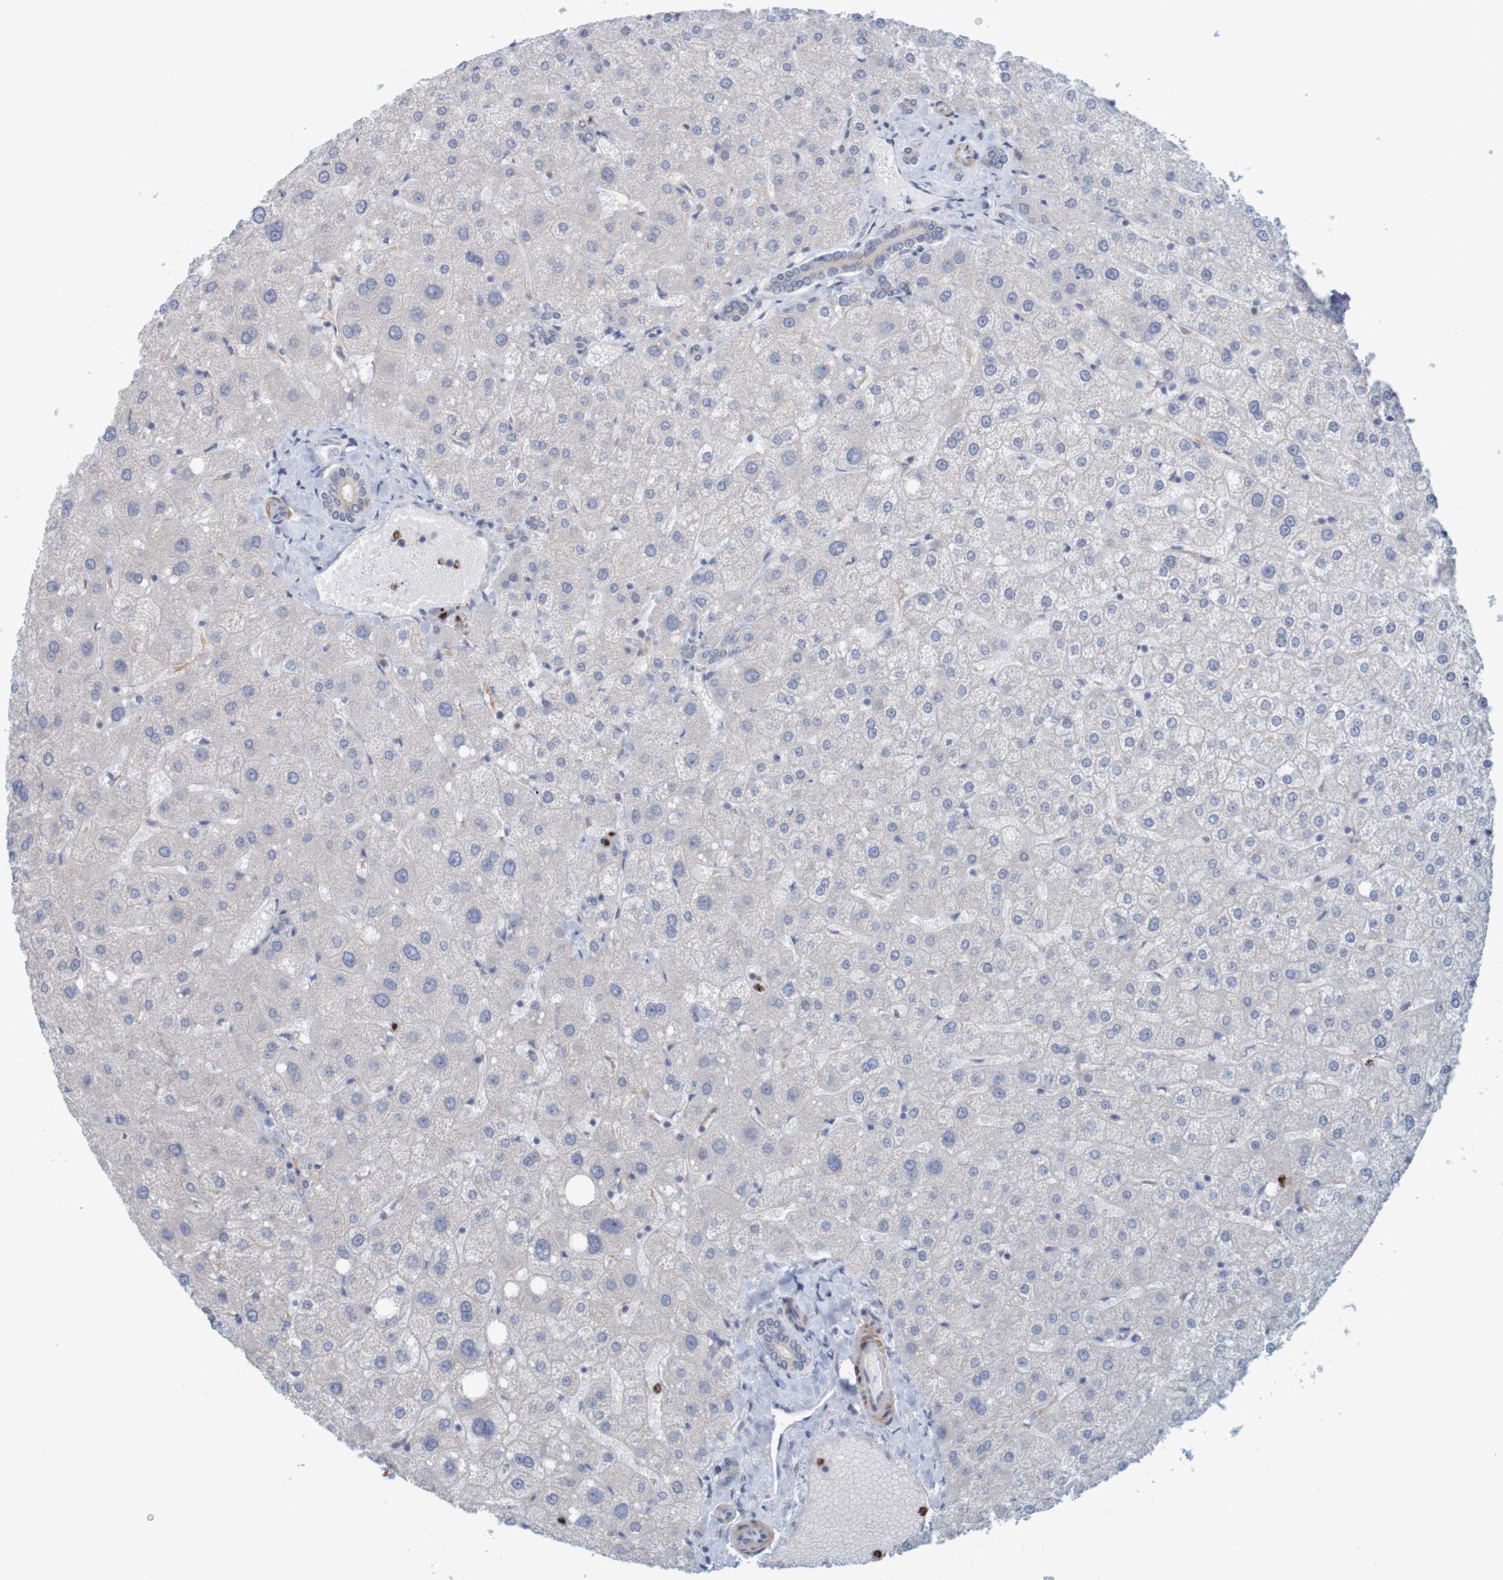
{"staining": {"intensity": "weak", "quantity": "<25%", "location": "cytoplasmic/membranous"}, "tissue": "liver", "cell_type": "Cholangiocytes", "image_type": "normal", "snomed": [{"axis": "morphology", "description": "Normal tissue, NOS"}, {"axis": "topography", "description": "Liver"}], "caption": "Histopathology image shows no protein expression in cholangiocytes of normal liver. (DAB IHC visualized using brightfield microscopy, high magnification).", "gene": "KRT23", "patient": {"sex": "male", "age": 73}}